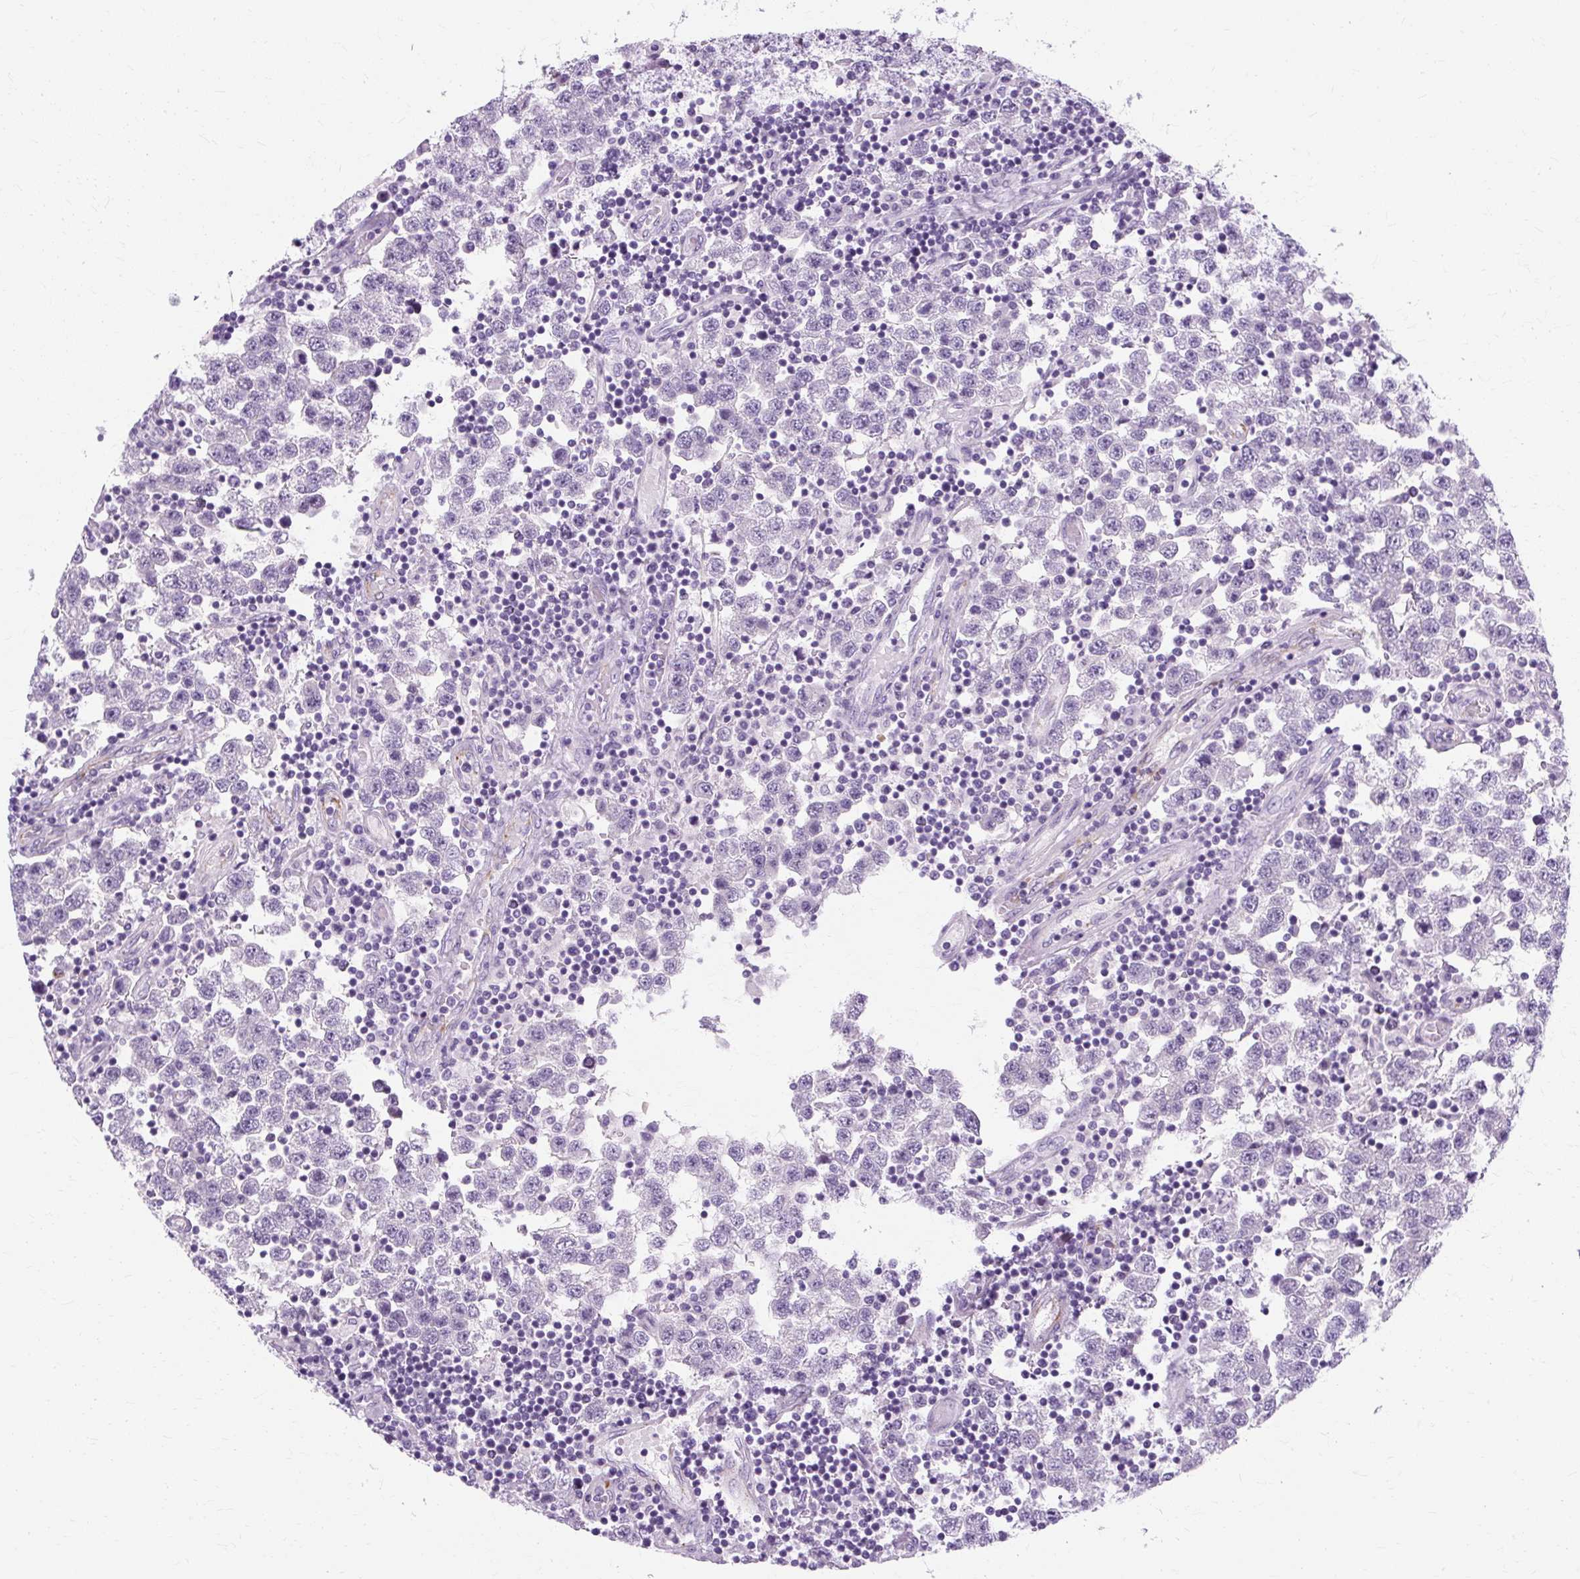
{"staining": {"intensity": "negative", "quantity": "none", "location": "none"}, "tissue": "testis cancer", "cell_type": "Tumor cells", "image_type": "cancer", "snomed": [{"axis": "morphology", "description": "Seminoma, NOS"}, {"axis": "topography", "description": "Testis"}], "caption": "This is a photomicrograph of immunohistochemistry (IHC) staining of seminoma (testis), which shows no staining in tumor cells.", "gene": "RYBP", "patient": {"sex": "male", "age": 34}}